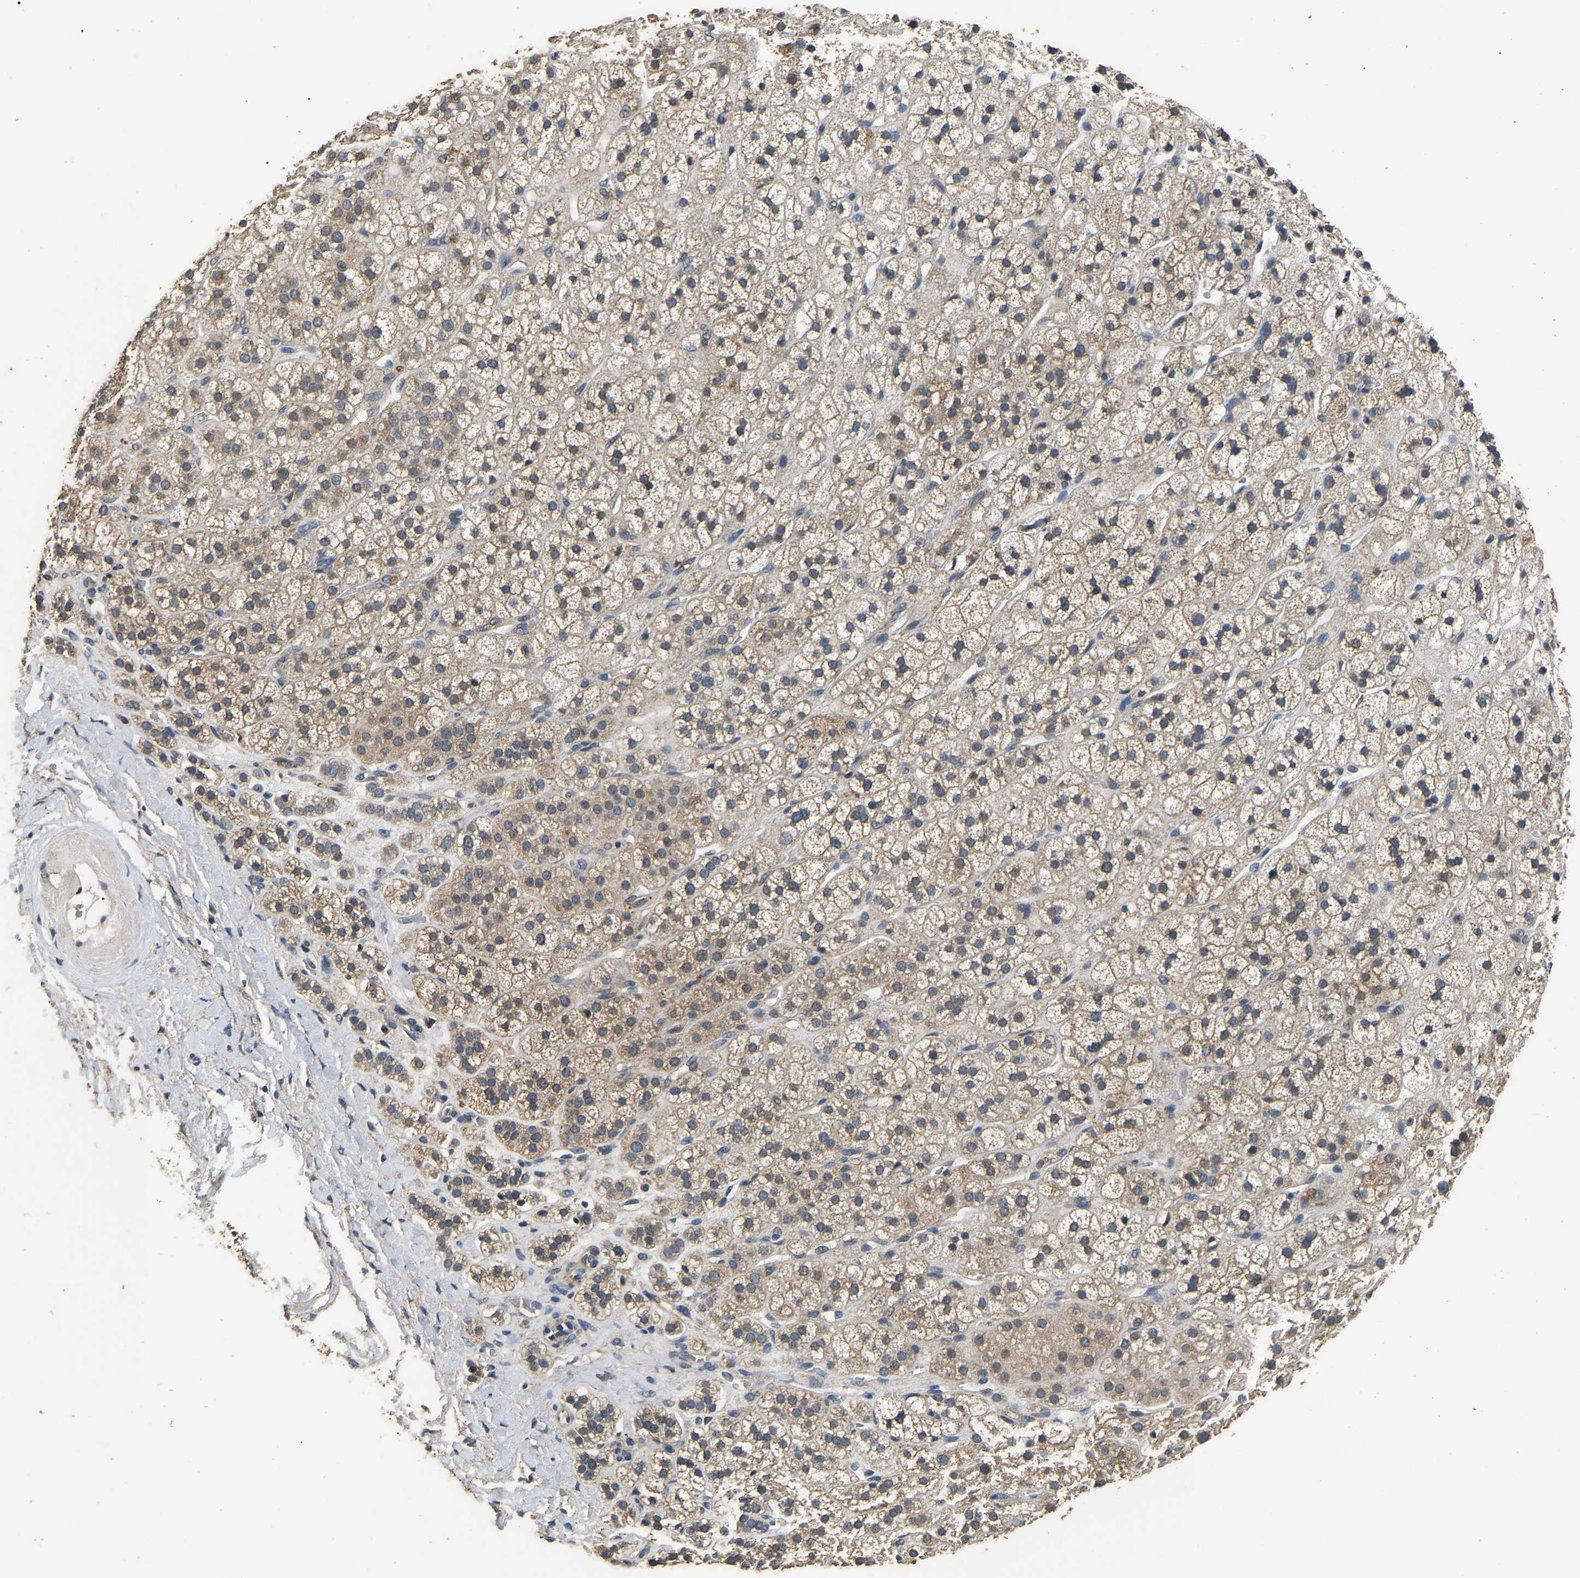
{"staining": {"intensity": "weak", "quantity": "25%-75%", "location": "cytoplasmic/membranous"}, "tissue": "adrenal gland", "cell_type": "Glandular cells", "image_type": "normal", "snomed": [{"axis": "morphology", "description": "Normal tissue, NOS"}, {"axis": "topography", "description": "Adrenal gland"}], "caption": "This image exhibits immunohistochemistry staining of normal human adrenal gland, with low weak cytoplasmic/membranous positivity in about 25%-75% of glandular cells.", "gene": "PSMD8", "patient": {"sex": "male", "age": 56}}